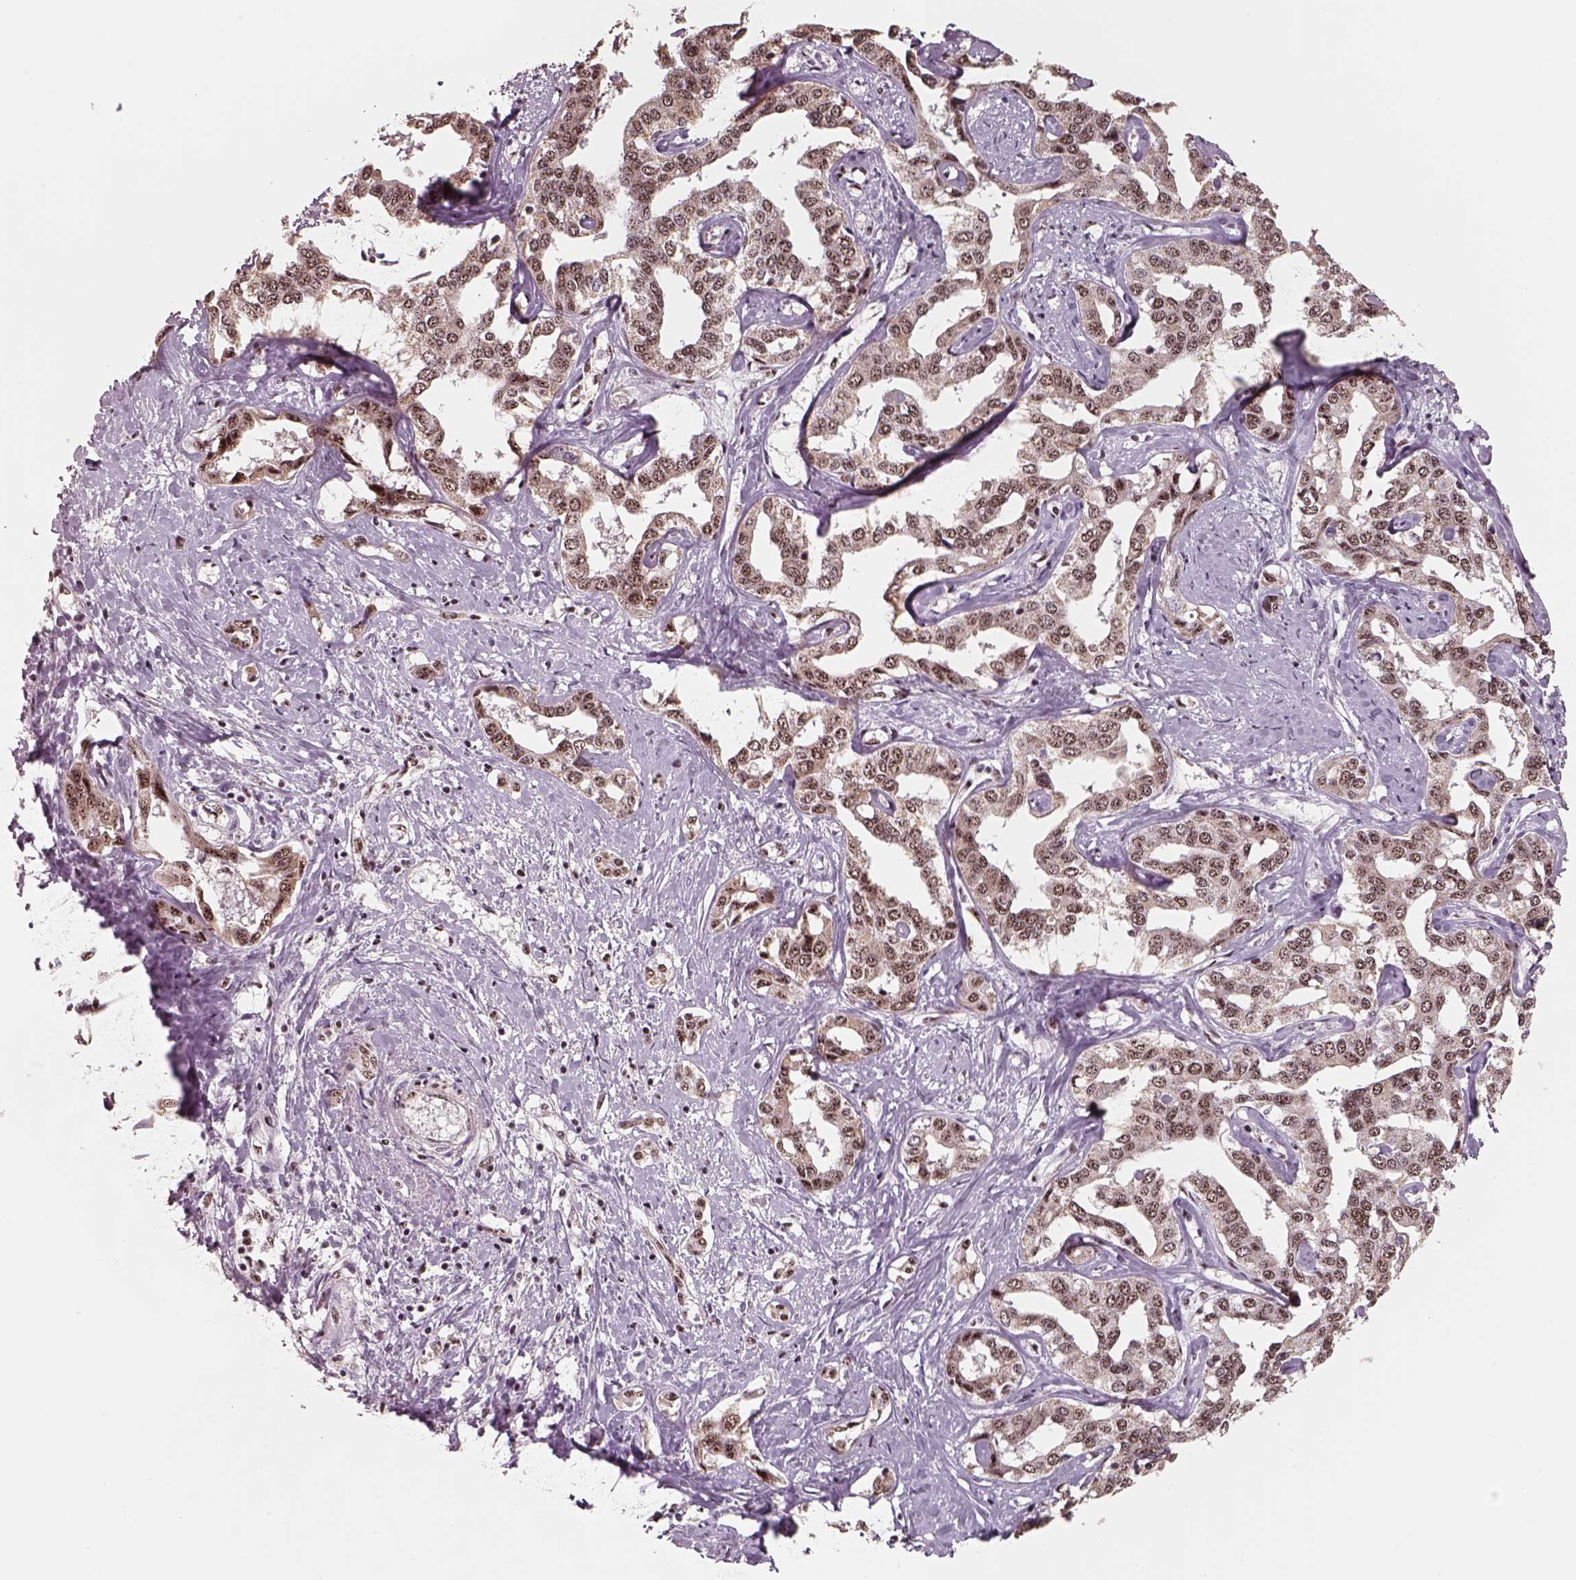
{"staining": {"intensity": "moderate", "quantity": ">75%", "location": "nuclear"}, "tissue": "liver cancer", "cell_type": "Tumor cells", "image_type": "cancer", "snomed": [{"axis": "morphology", "description": "Cholangiocarcinoma"}, {"axis": "topography", "description": "Liver"}], "caption": "Brown immunohistochemical staining in human liver cancer (cholangiocarcinoma) shows moderate nuclear expression in approximately >75% of tumor cells. (Brightfield microscopy of DAB IHC at high magnification).", "gene": "ATXN7L3", "patient": {"sex": "male", "age": 59}}